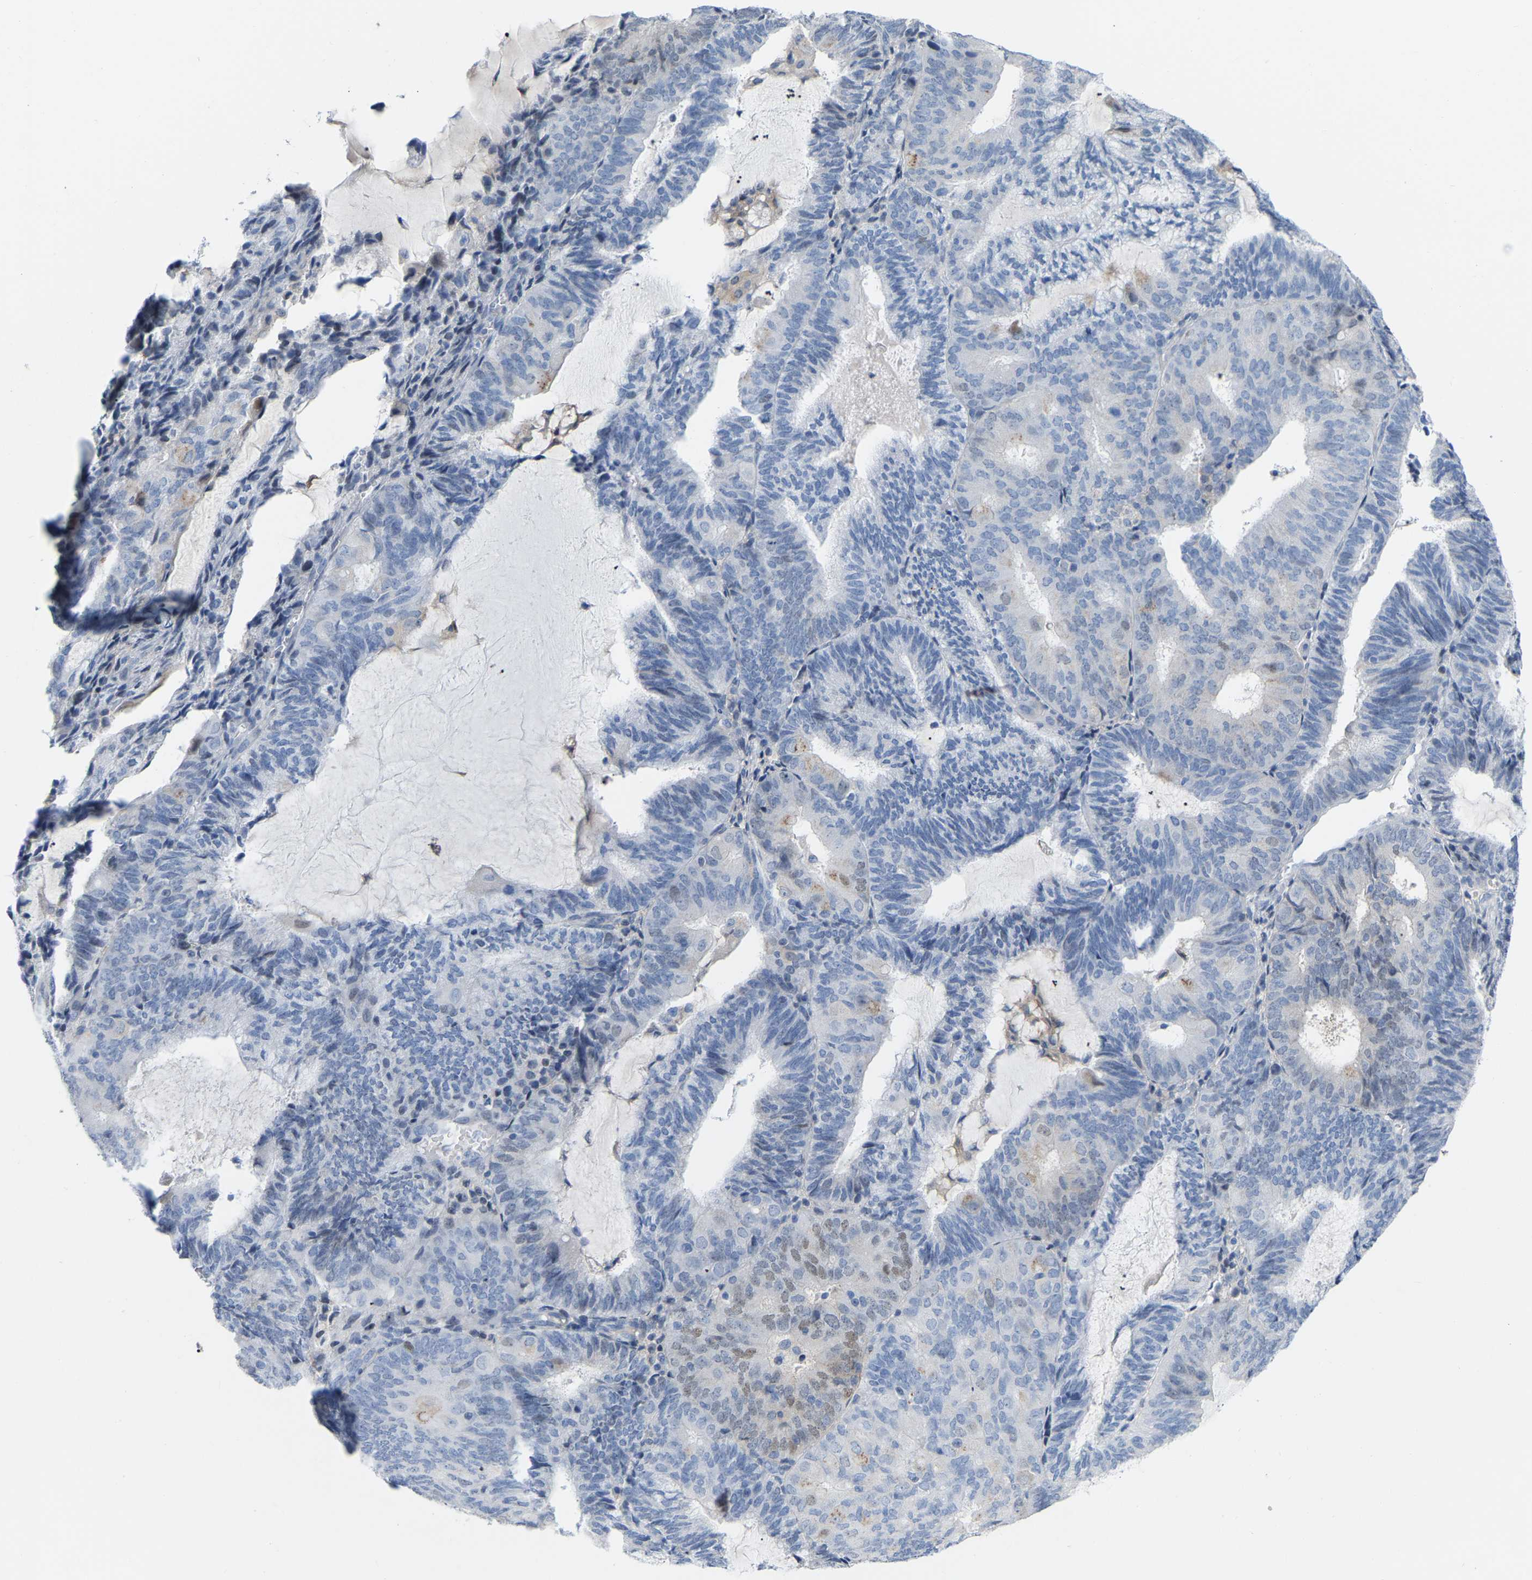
{"staining": {"intensity": "weak", "quantity": "<25%", "location": "cytoplasmic/membranous,nuclear"}, "tissue": "endometrial cancer", "cell_type": "Tumor cells", "image_type": "cancer", "snomed": [{"axis": "morphology", "description": "Adenocarcinoma, NOS"}, {"axis": "topography", "description": "Endometrium"}], "caption": "This is a photomicrograph of immunohistochemistry (IHC) staining of adenocarcinoma (endometrial), which shows no staining in tumor cells.", "gene": "ABTB2", "patient": {"sex": "female", "age": 81}}